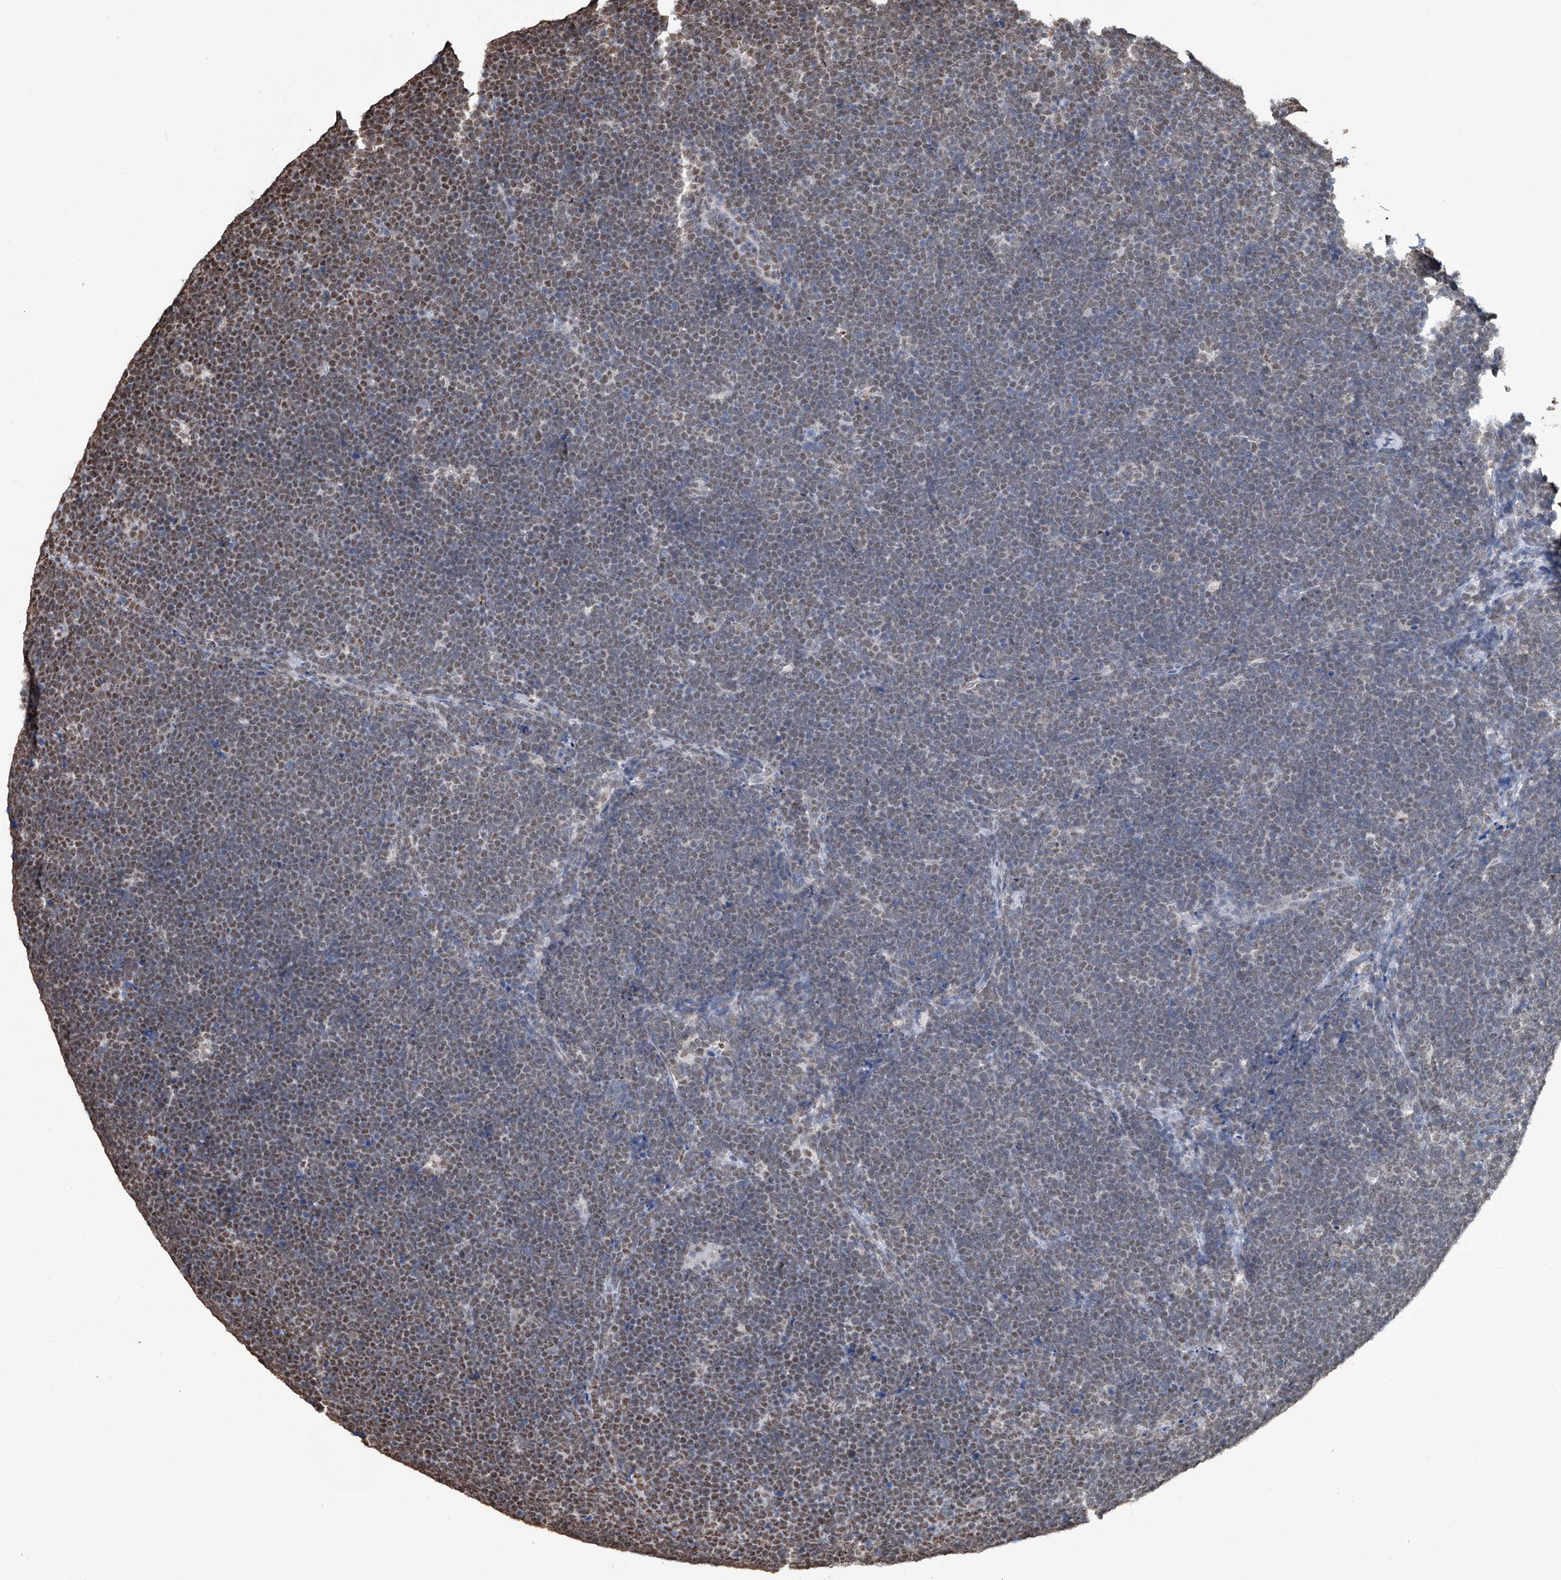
{"staining": {"intensity": "moderate", "quantity": "25%-75%", "location": "nuclear"}, "tissue": "lymphoma", "cell_type": "Tumor cells", "image_type": "cancer", "snomed": [{"axis": "morphology", "description": "Malignant lymphoma, non-Hodgkin's type, High grade"}, {"axis": "topography", "description": "Lymph node"}], "caption": "Protein expression analysis of human lymphoma reveals moderate nuclear positivity in approximately 25%-75% of tumor cells. (brown staining indicates protein expression, while blue staining denotes nuclei).", "gene": "SREBF2", "patient": {"sex": "male", "age": 13}}